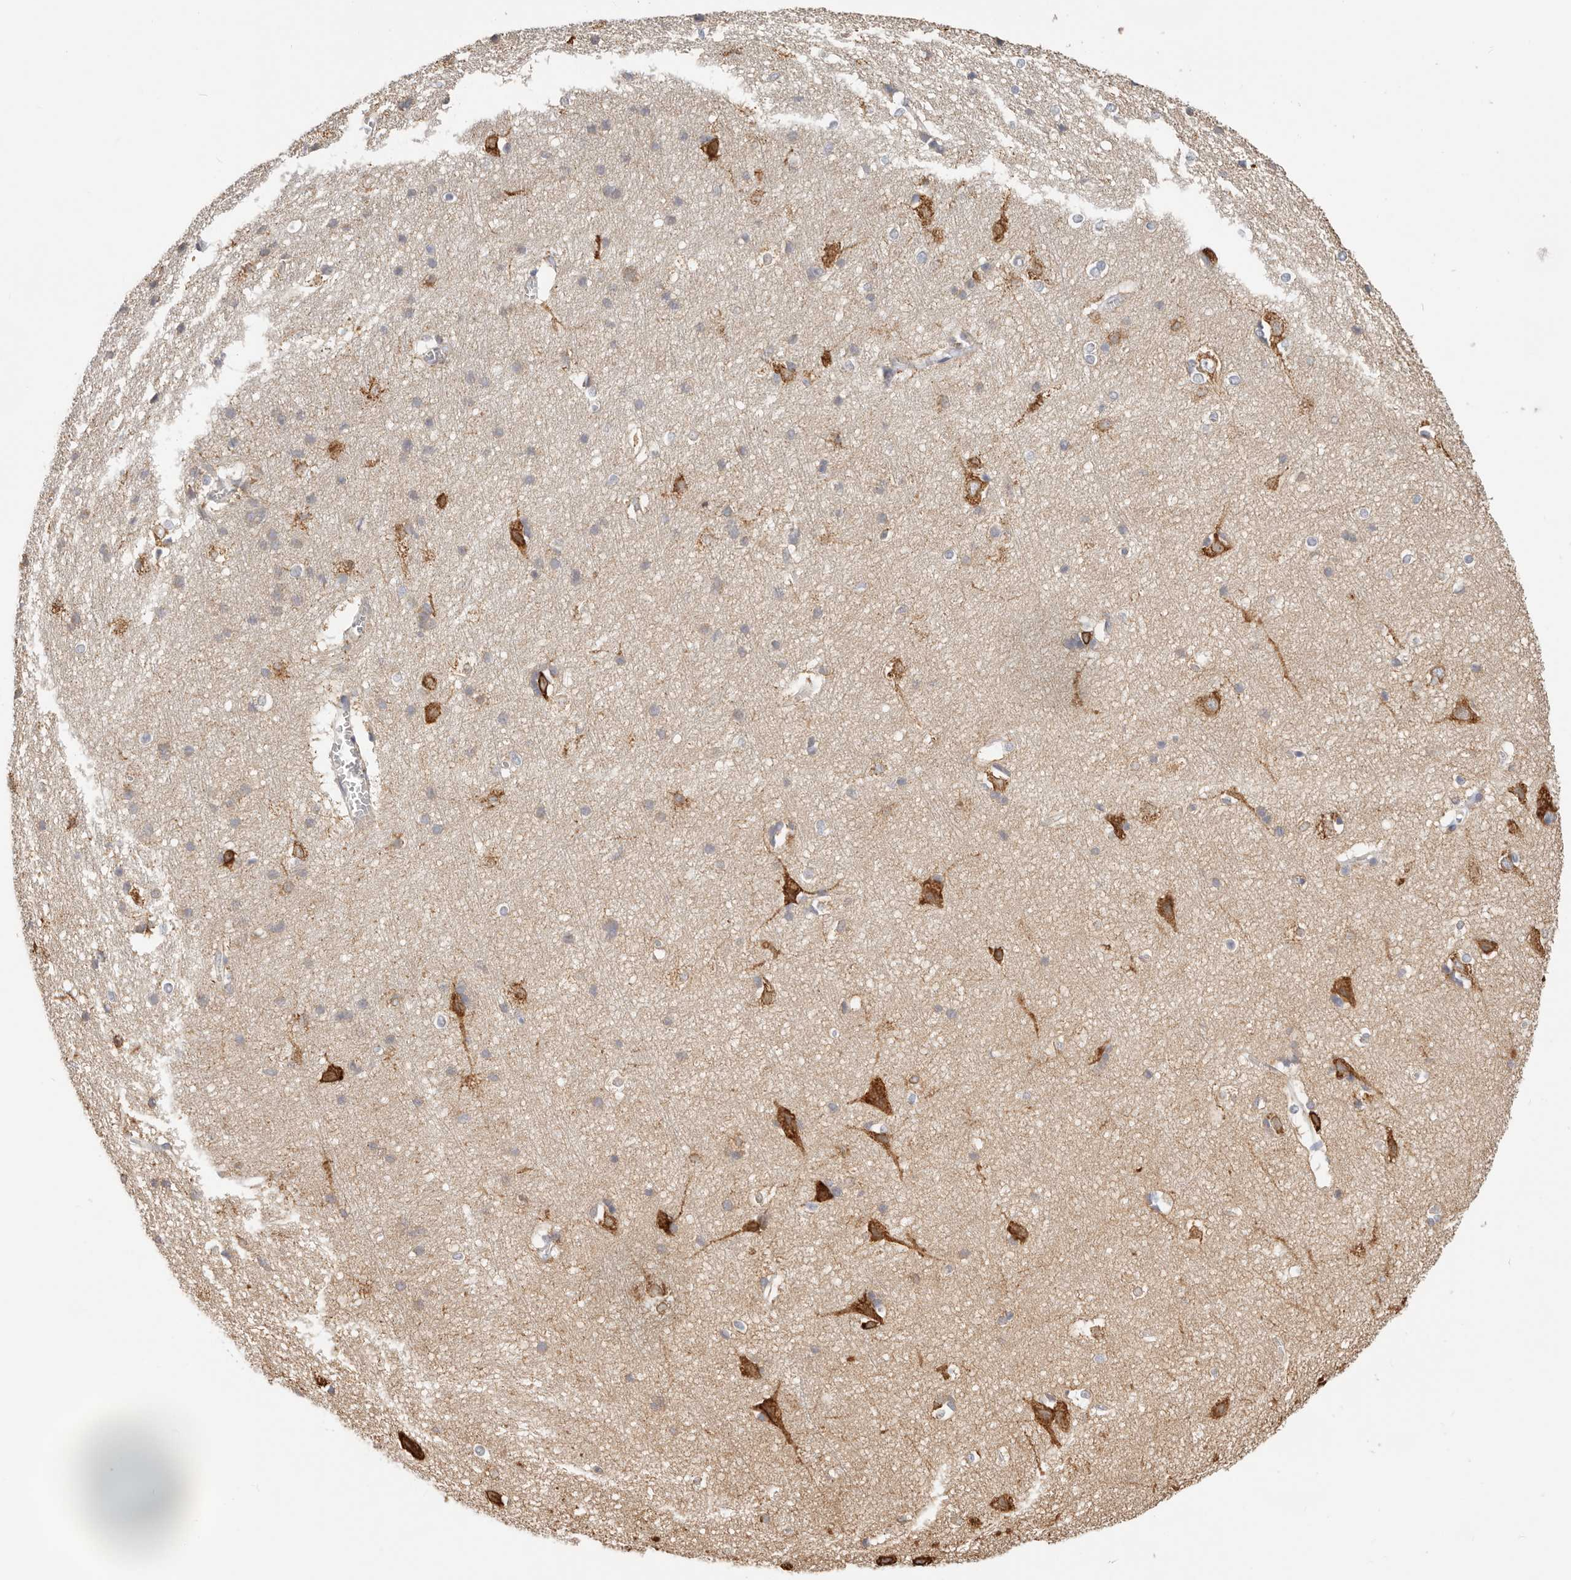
{"staining": {"intensity": "negative", "quantity": "none", "location": "none"}, "tissue": "cerebral cortex", "cell_type": "Endothelial cells", "image_type": "normal", "snomed": [{"axis": "morphology", "description": "Normal tissue, NOS"}, {"axis": "topography", "description": "Cerebral cortex"}], "caption": "Immunohistochemical staining of unremarkable human cerebral cortex demonstrates no significant staining in endothelial cells.", "gene": "AFDN", "patient": {"sex": "male", "age": 54}}